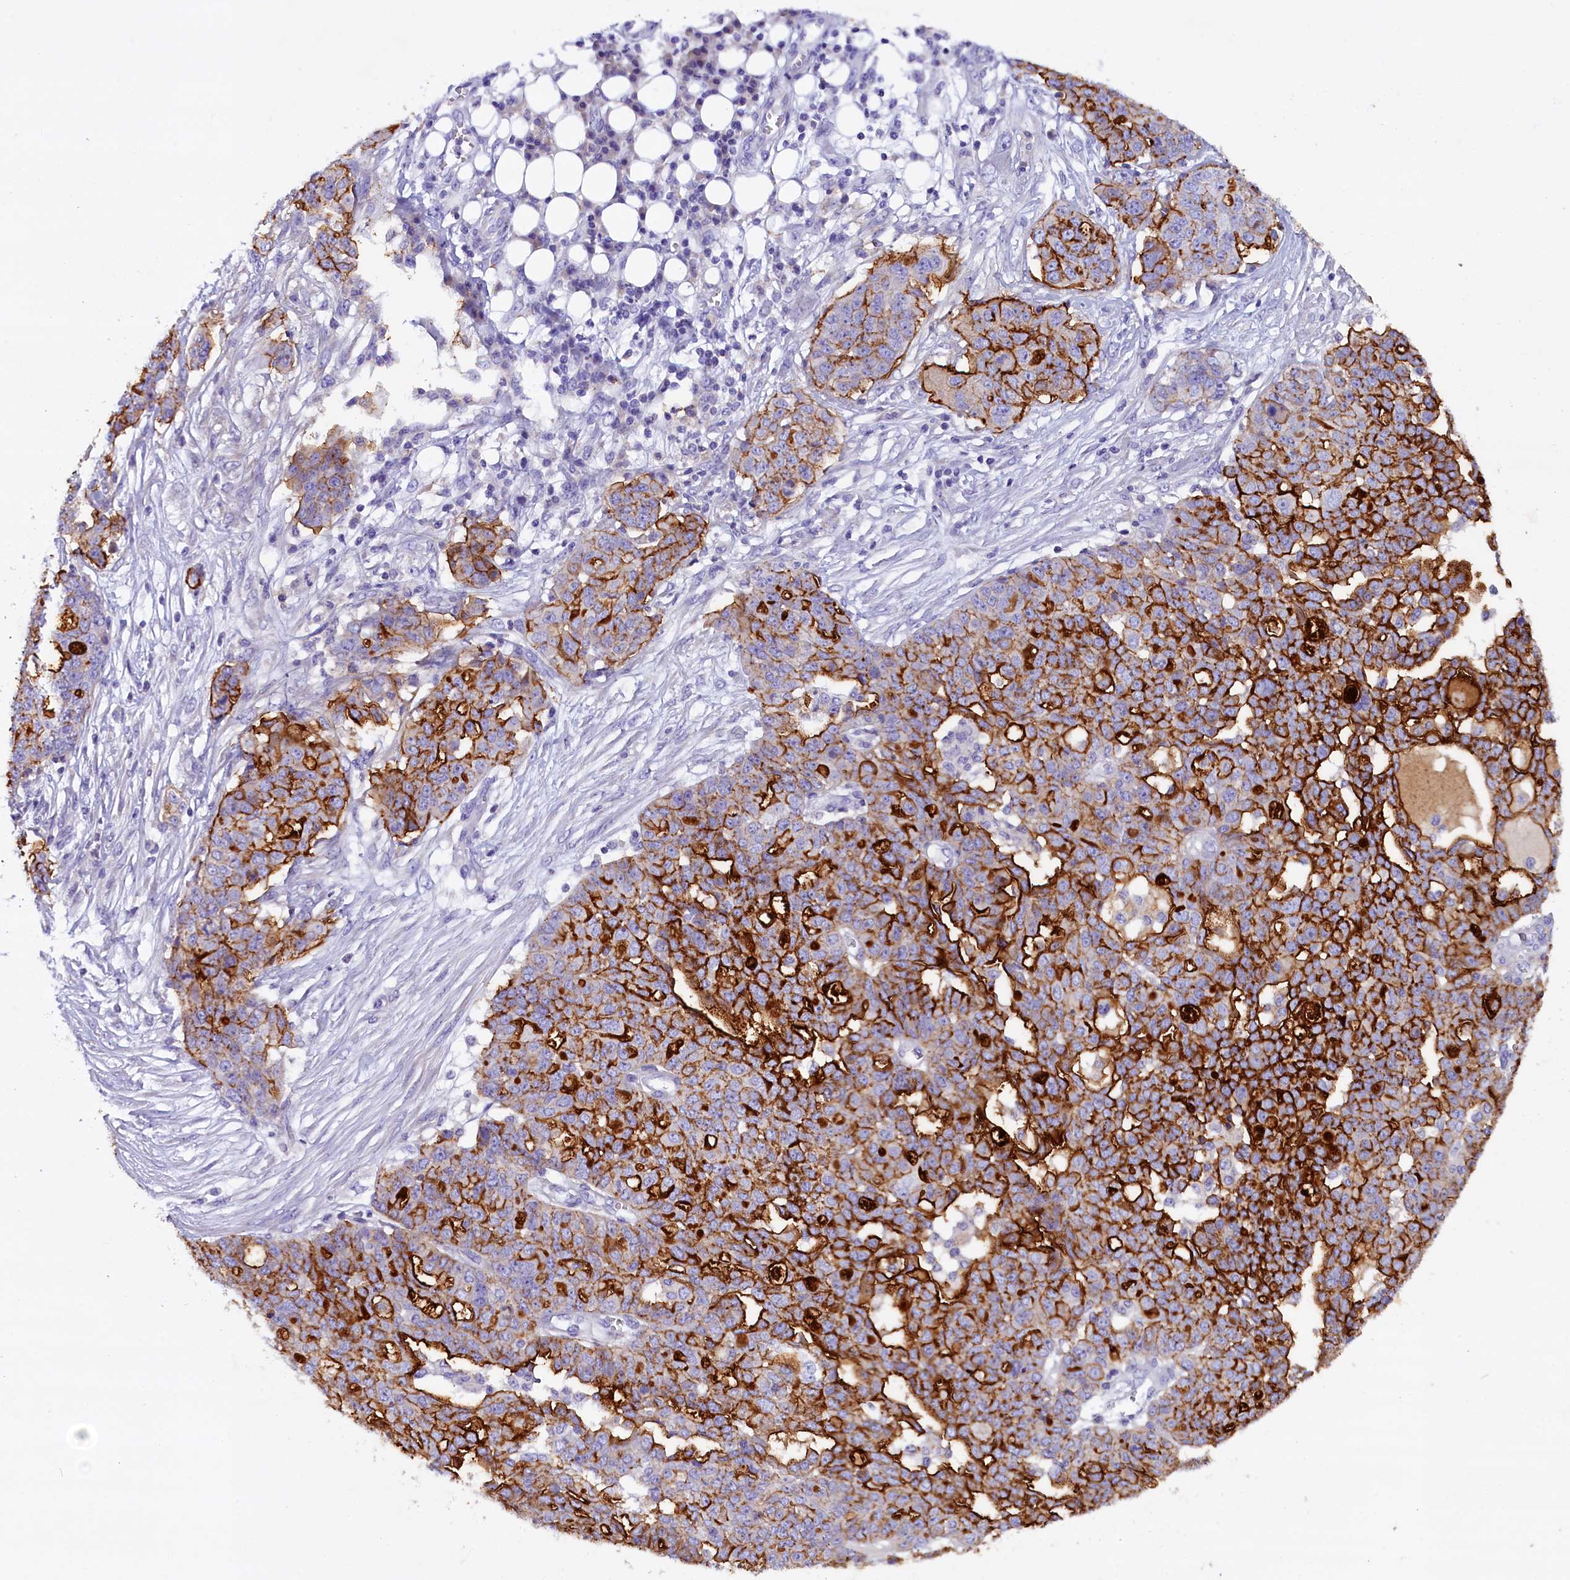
{"staining": {"intensity": "moderate", "quantity": ">75%", "location": "cytoplasmic/membranous"}, "tissue": "ovarian cancer", "cell_type": "Tumor cells", "image_type": "cancer", "snomed": [{"axis": "morphology", "description": "Cystadenocarcinoma, serous, NOS"}, {"axis": "topography", "description": "Soft tissue"}, {"axis": "topography", "description": "Ovary"}], "caption": "The photomicrograph reveals staining of ovarian cancer (serous cystadenocarcinoma), revealing moderate cytoplasmic/membranous protein positivity (brown color) within tumor cells.", "gene": "RTTN", "patient": {"sex": "female", "age": 57}}